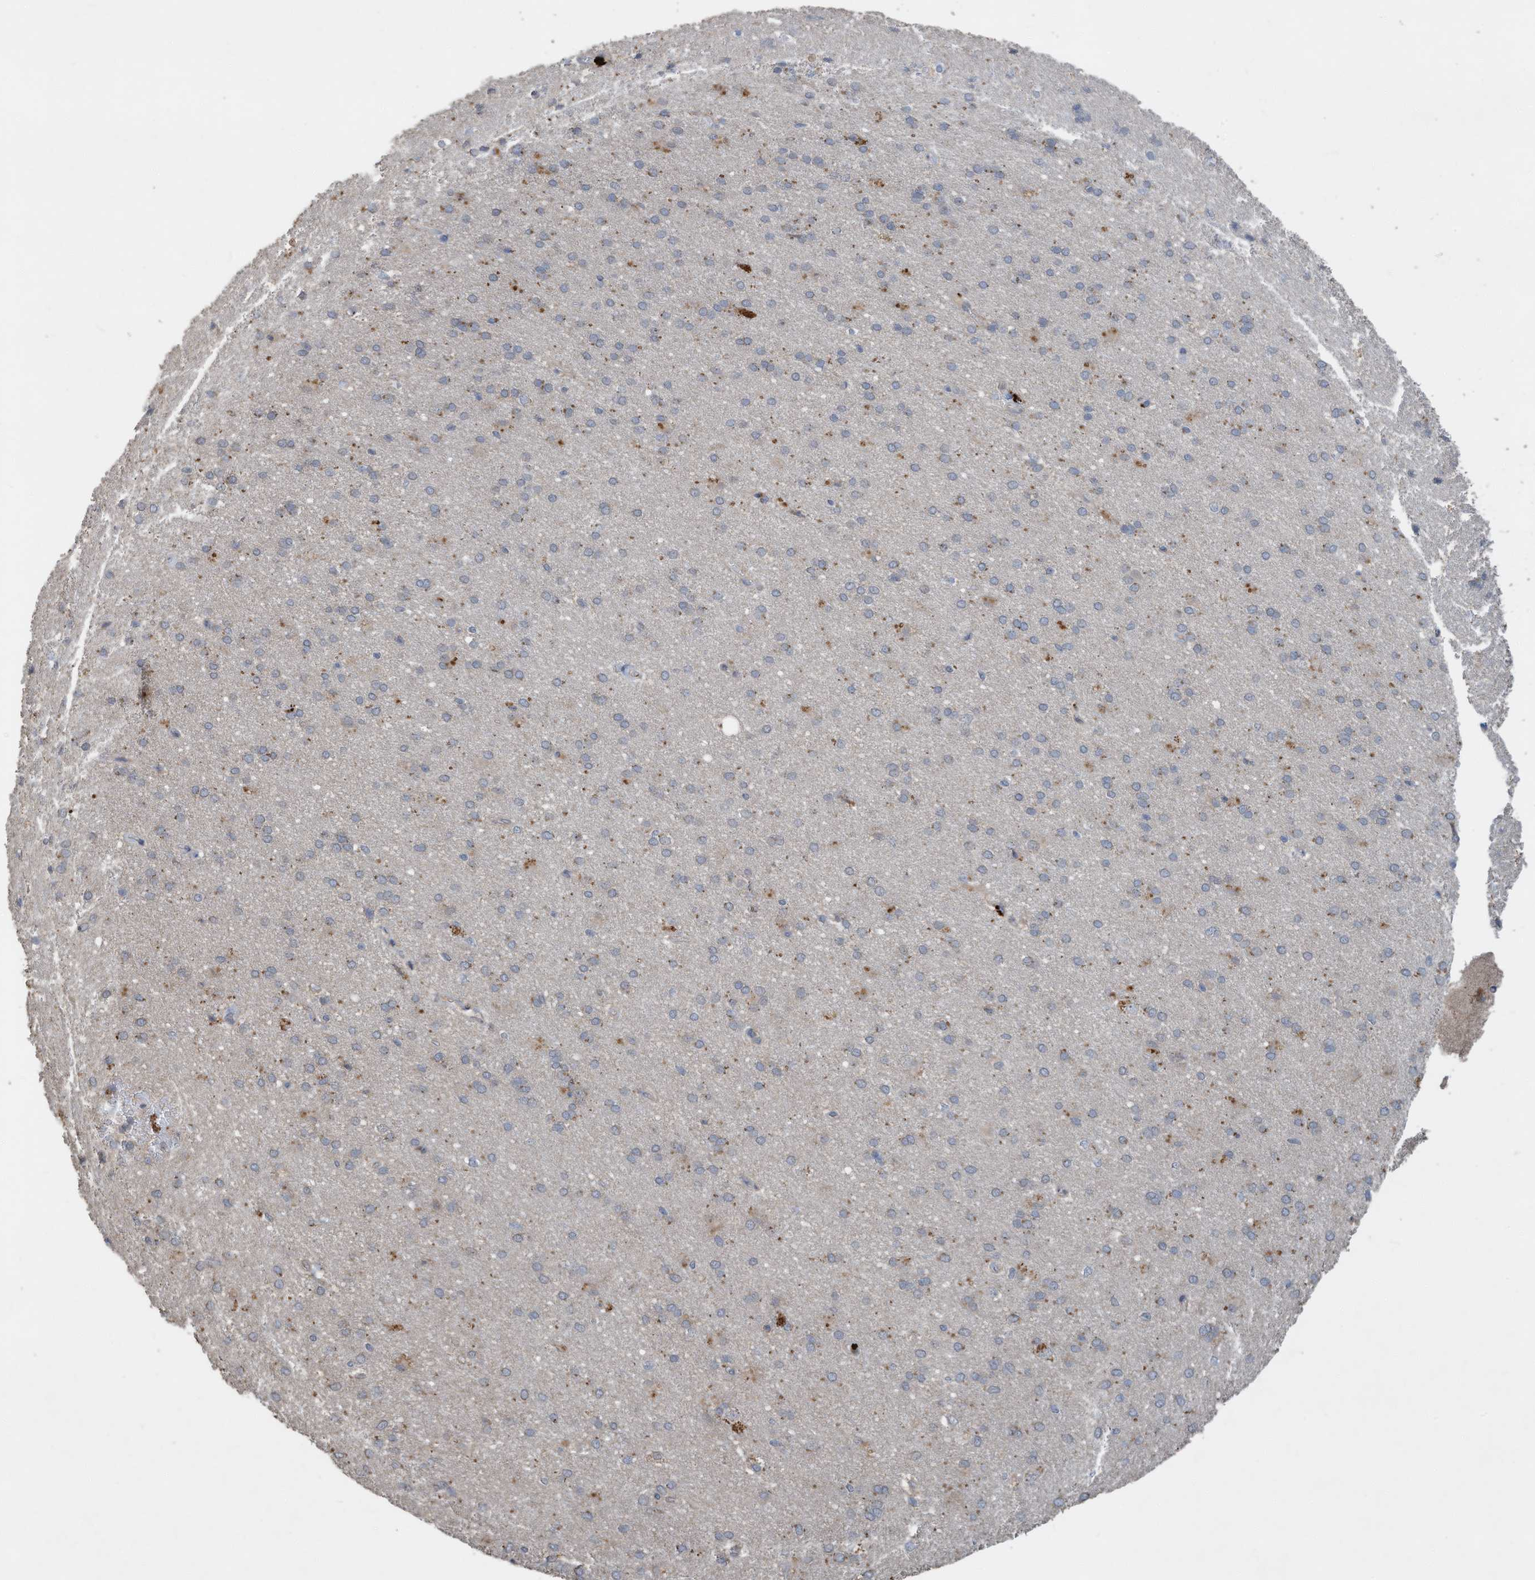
{"staining": {"intensity": "negative", "quantity": "none", "location": "none"}, "tissue": "cerebral cortex", "cell_type": "Endothelial cells", "image_type": "normal", "snomed": [{"axis": "morphology", "description": "Normal tissue, NOS"}, {"axis": "topography", "description": "Cerebral cortex"}], "caption": "Protein analysis of benign cerebral cortex exhibits no significant staining in endothelial cells. (Brightfield microscopy of DAB IHC at high magnification).", "gene": "CAPN13", "patient": {"sex": "male", "age": 62}}